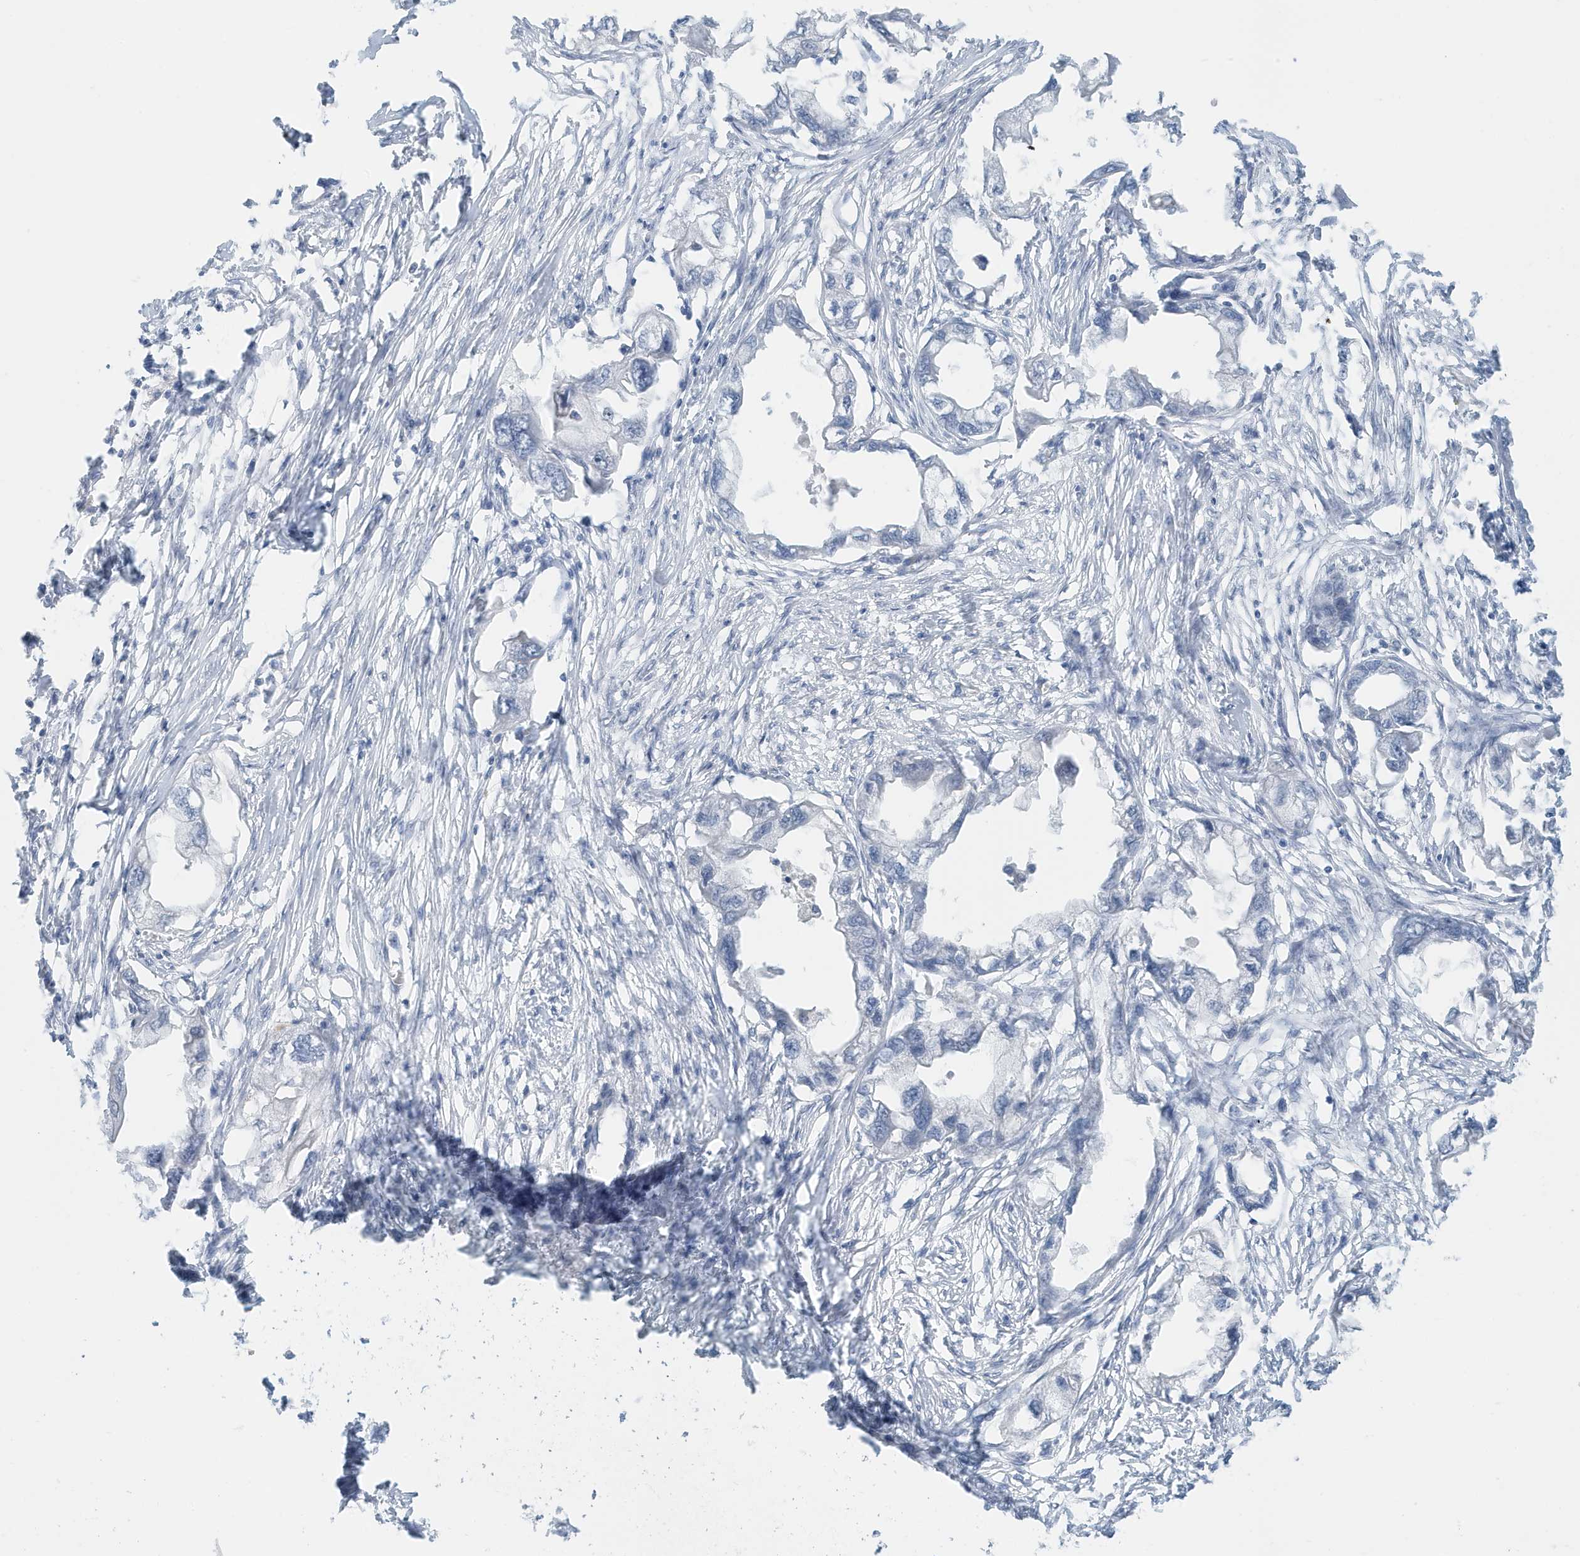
{"staining": {"intensity": "negative", "quantity": "none", "location": "none"}, "tissue": "endometrial cancer", "cell_type": "Tumor cells", "image_type": "cancer", "snomed": [{"axis": "morphology", "description": "Adenocarcinoma, NOS"}, {"axis": "morphology", "description": "Adenocarcinoma, metastatic, NOS"}, {"axis": "topography", "description": "Adipose tissue"}, {"axis": "topography", "description": "Endometrium"}], "caption": "Photomicrograph shows no protein staining in tumor cells of endometrial metastatic adenocarcinoma tissue. (DAB IHC, high magnification).", "gene": "PERM1", "patient": {"sex": "female", "age": 67}}